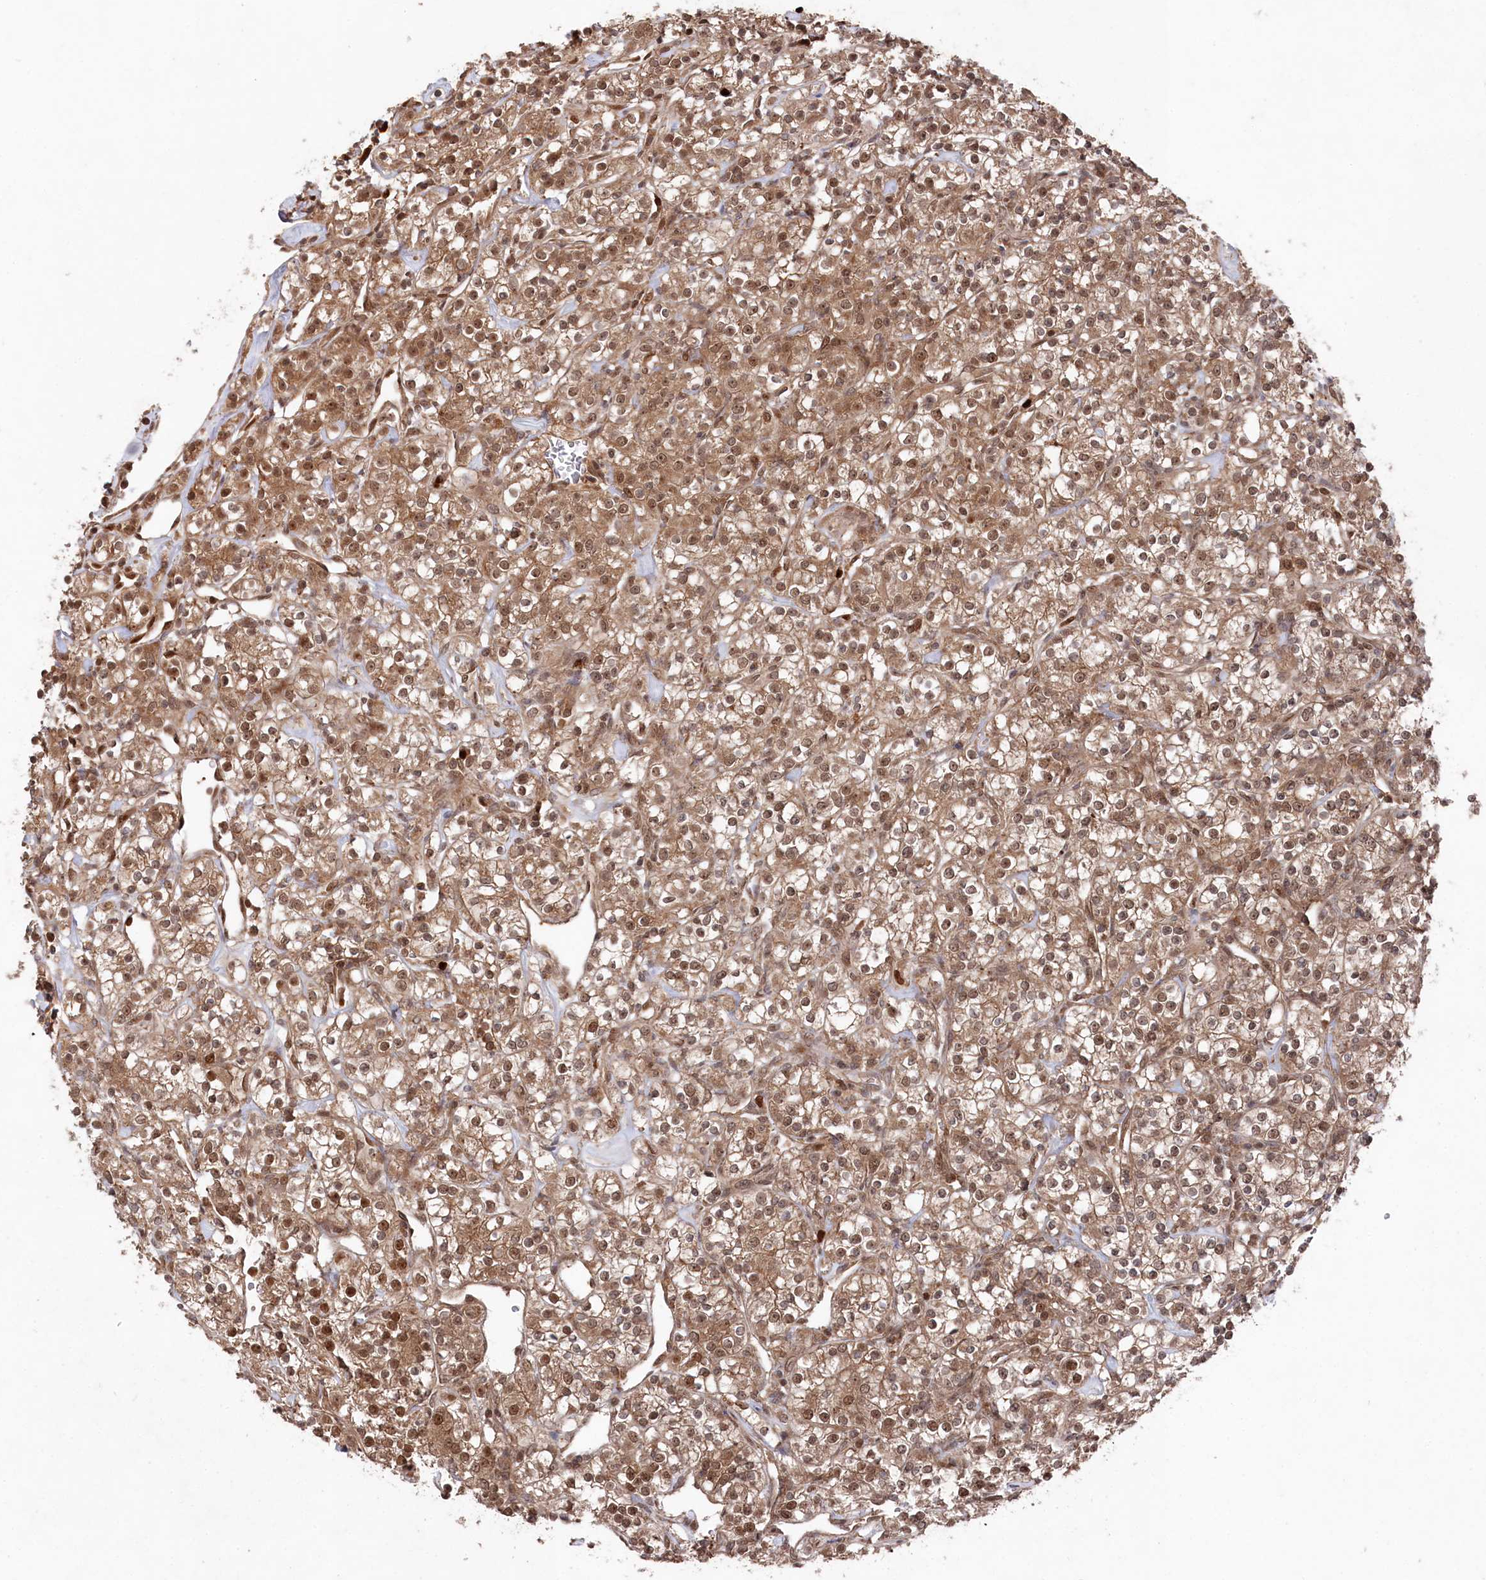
{"staining": {"intensity": "moderate", "quantity": ">75%", "location": "cytoplasmic/membranous,nuclear"}, "tissue": "renal cancer", "cell_type": "Tumor cells", "image_type": "cancer", "snomed": [{"axis": "morphology", "description": "Adenocarcinoma, NOS"}, {"axis": "topography", "description": "Kidney"}], "caption": "IHC of human renal adenocarcinoma demonstrates medium levels of moderate cytoplasmic/membranous and nuclear positivity in about >75% of tumor cells. The protein is shown in brown color, while the nuclei are stained blue.", "gene": "BORCS7", "patient": {"sex": "male", "age": 77}}